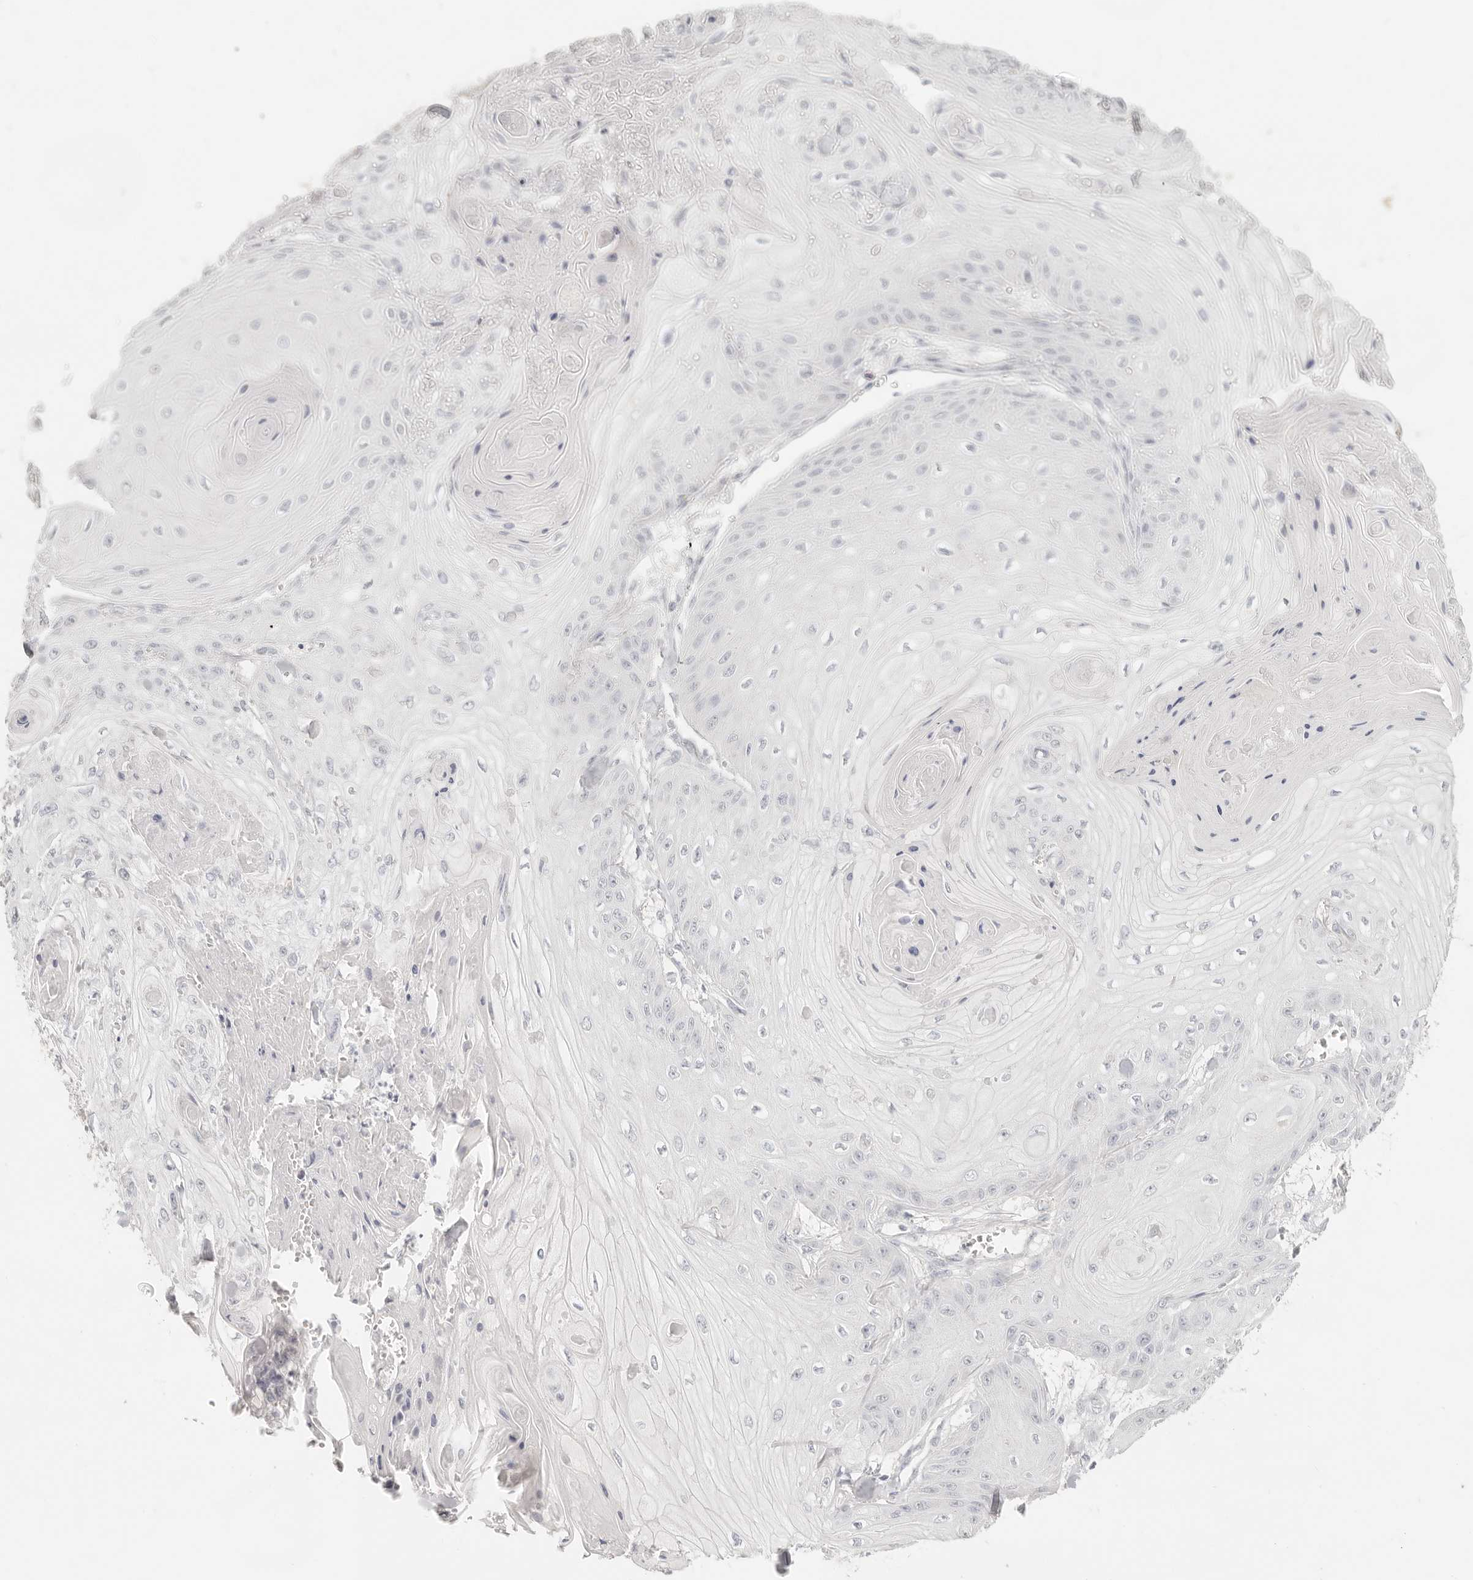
{"staining": {"intensity": "negative", "quantity": "none", "location": "none"}, "tissue": "skin cancer", "cell_type": "Tumor cells", "image_type": "cancer", "snomed": [{"axis": "morphology", "description": "Squamous cell carcinoma, NOS"}, {"axis": "topography", "description": "Skin"}], "caption": "A high-resolution micrograph shows immunohistochemistry staining of skin cancer, which demonstrates no significant expression in tumor cells.", "gene": "EPCAM", "patient": {"sex": "male", "age": 74}}